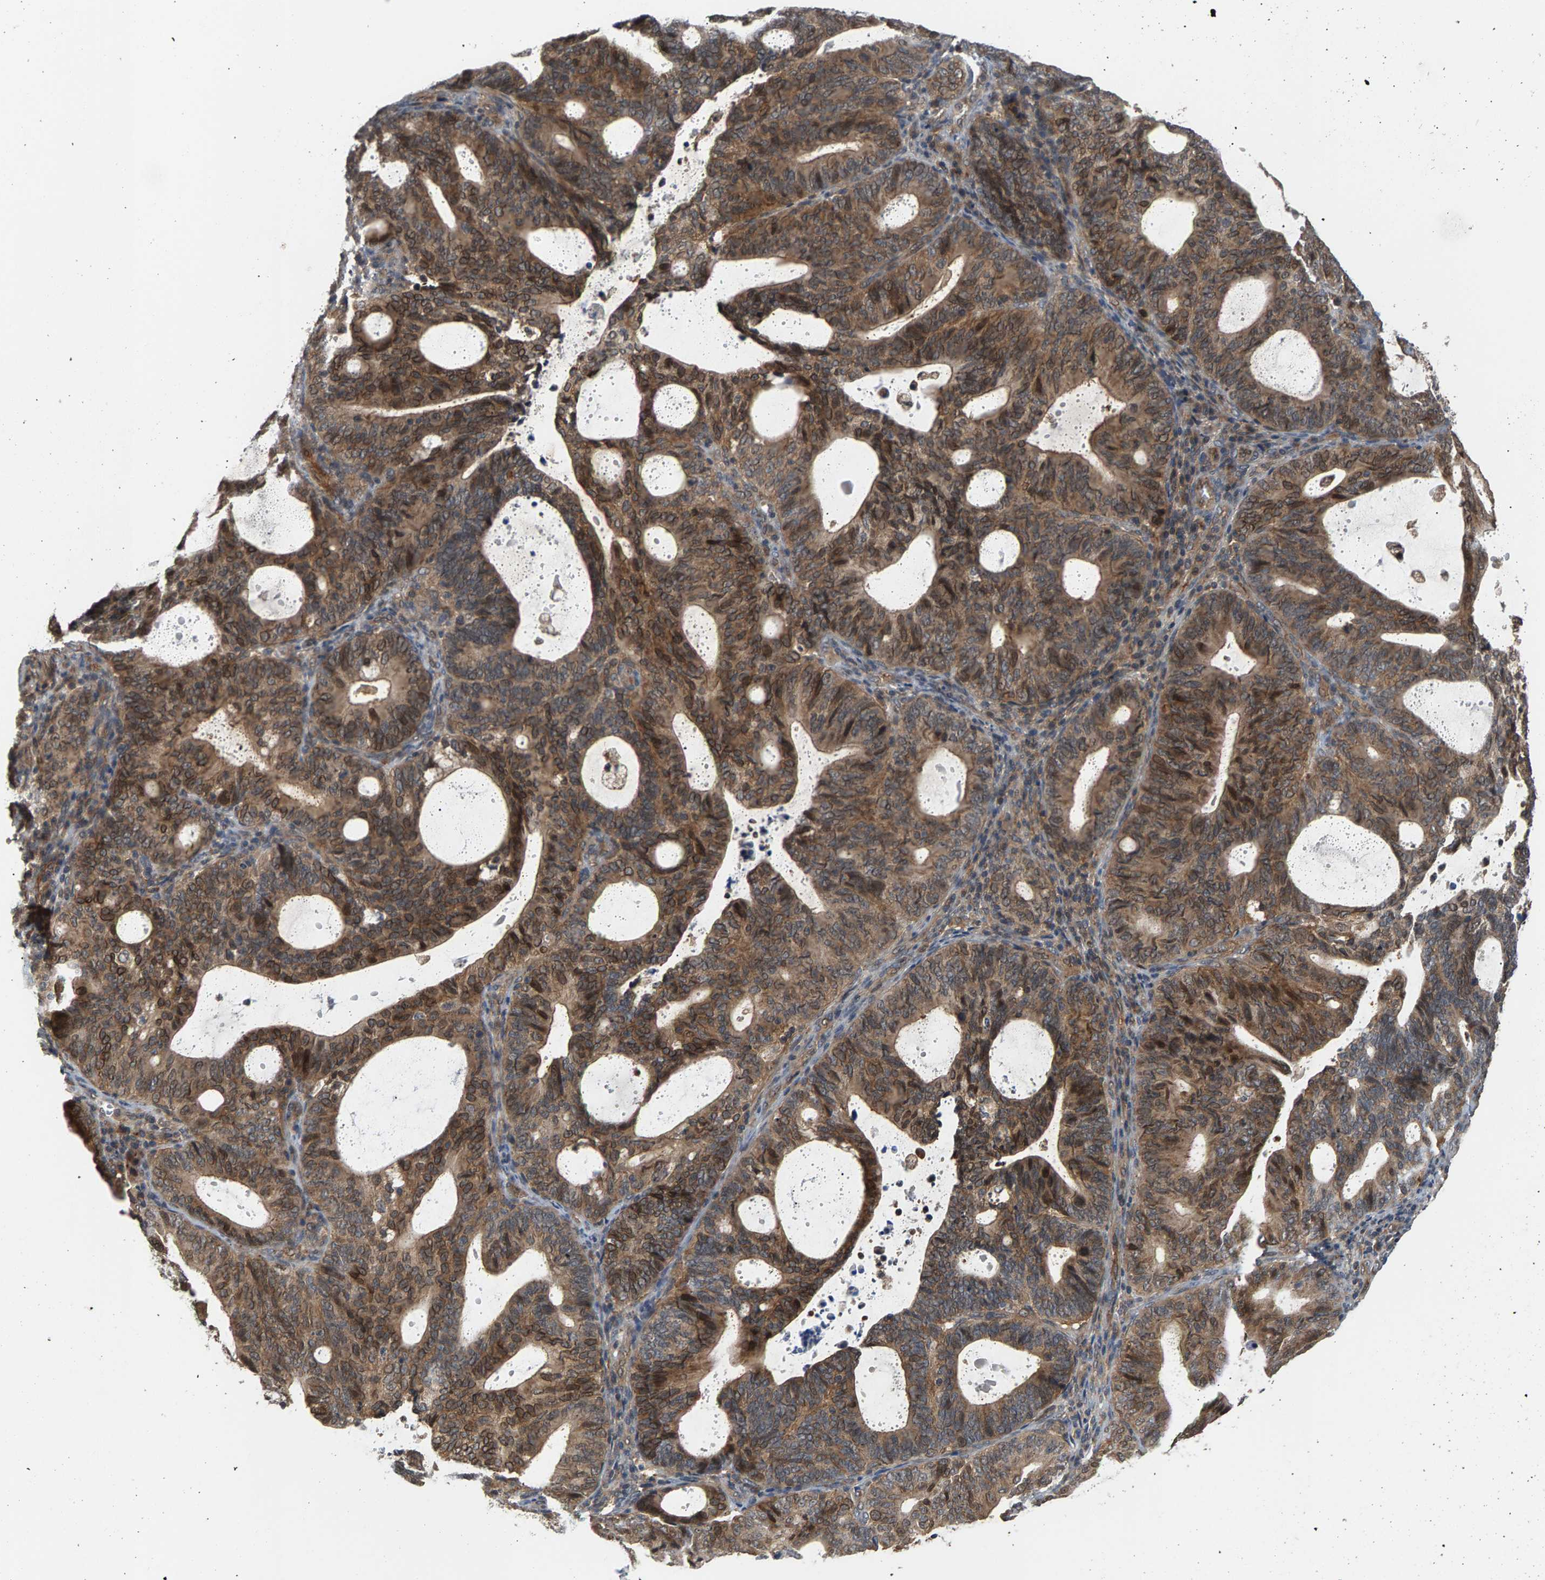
{"staining": {"intensity": "strong", "quantity": ">75%", "location": "cytoplasmic/membranous"}, "tissue": "endometrial cancer", "cell_type": "Tumor cells", "image_type": "cancer", "snomed": [{"axis": "morphology", "description": "Adenocarcinoma, NOS"}, {"axis": "topography", "description": "Uterus"}], "caption": "Immunohistochemistry of endometrial adenocarcinoma displays high levels of strong cytoplasmic/membranous expression in about >75% of tumor cells.", "gene": "MAP2K5", "patient": {"sex": "female", "age": 83}}